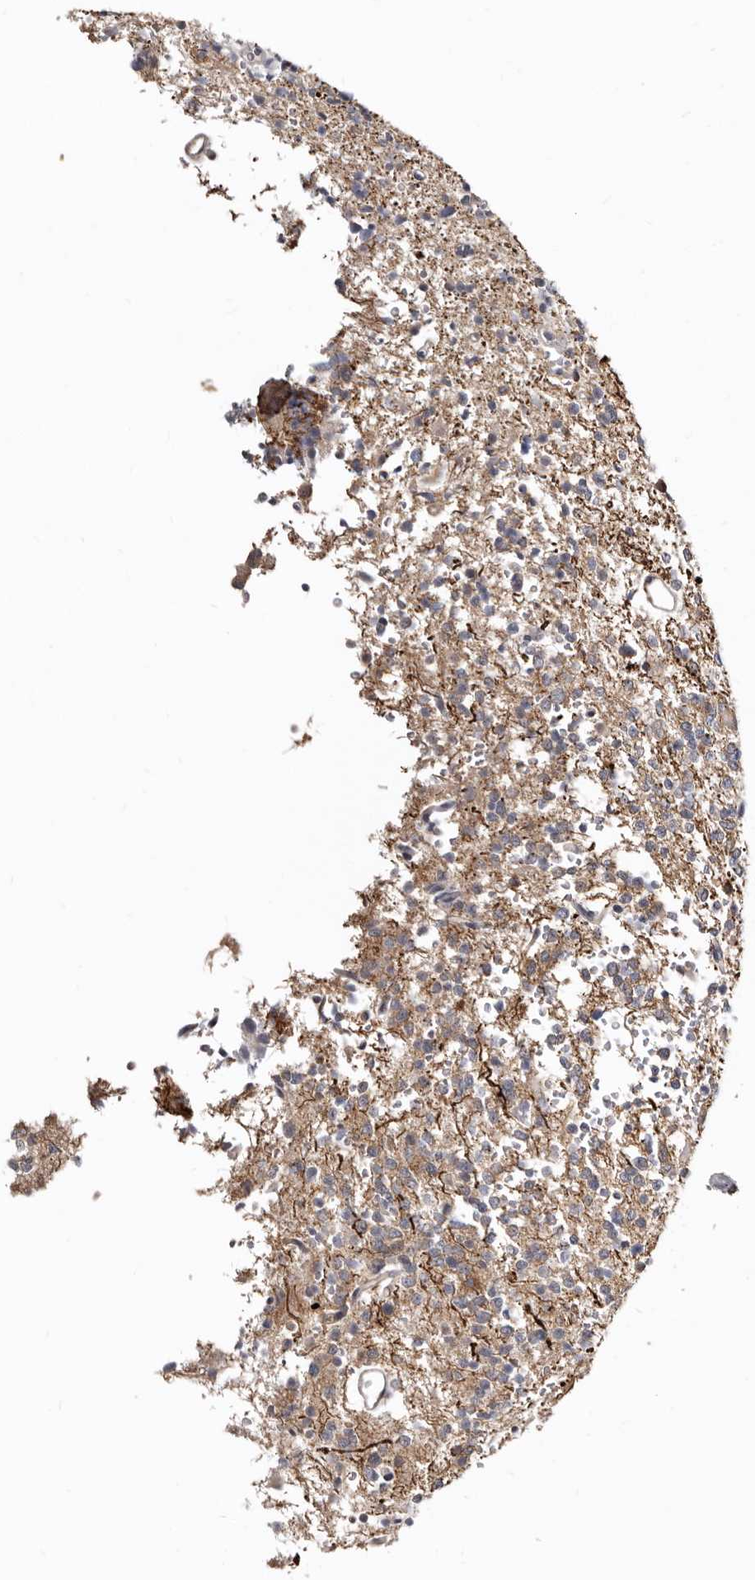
{"staining": {"intensity": "weak", "quantity": "<25%", "location": "cytoplasmic/membranous"}, "tissue": "glioma", "cell_type": "Tumor cells", "image_type": "cancer", "snomed": [{"axis": "morphology", "description": "Glioma, malignant, High grade"}, {"axis": "topography", "description": "Brain"}], "caption": "Micrograph shows no significant protein positivity in tumor cells of glioma.", "gene": "KLHL4", "patient": {"sex": "female", "age": 62}}